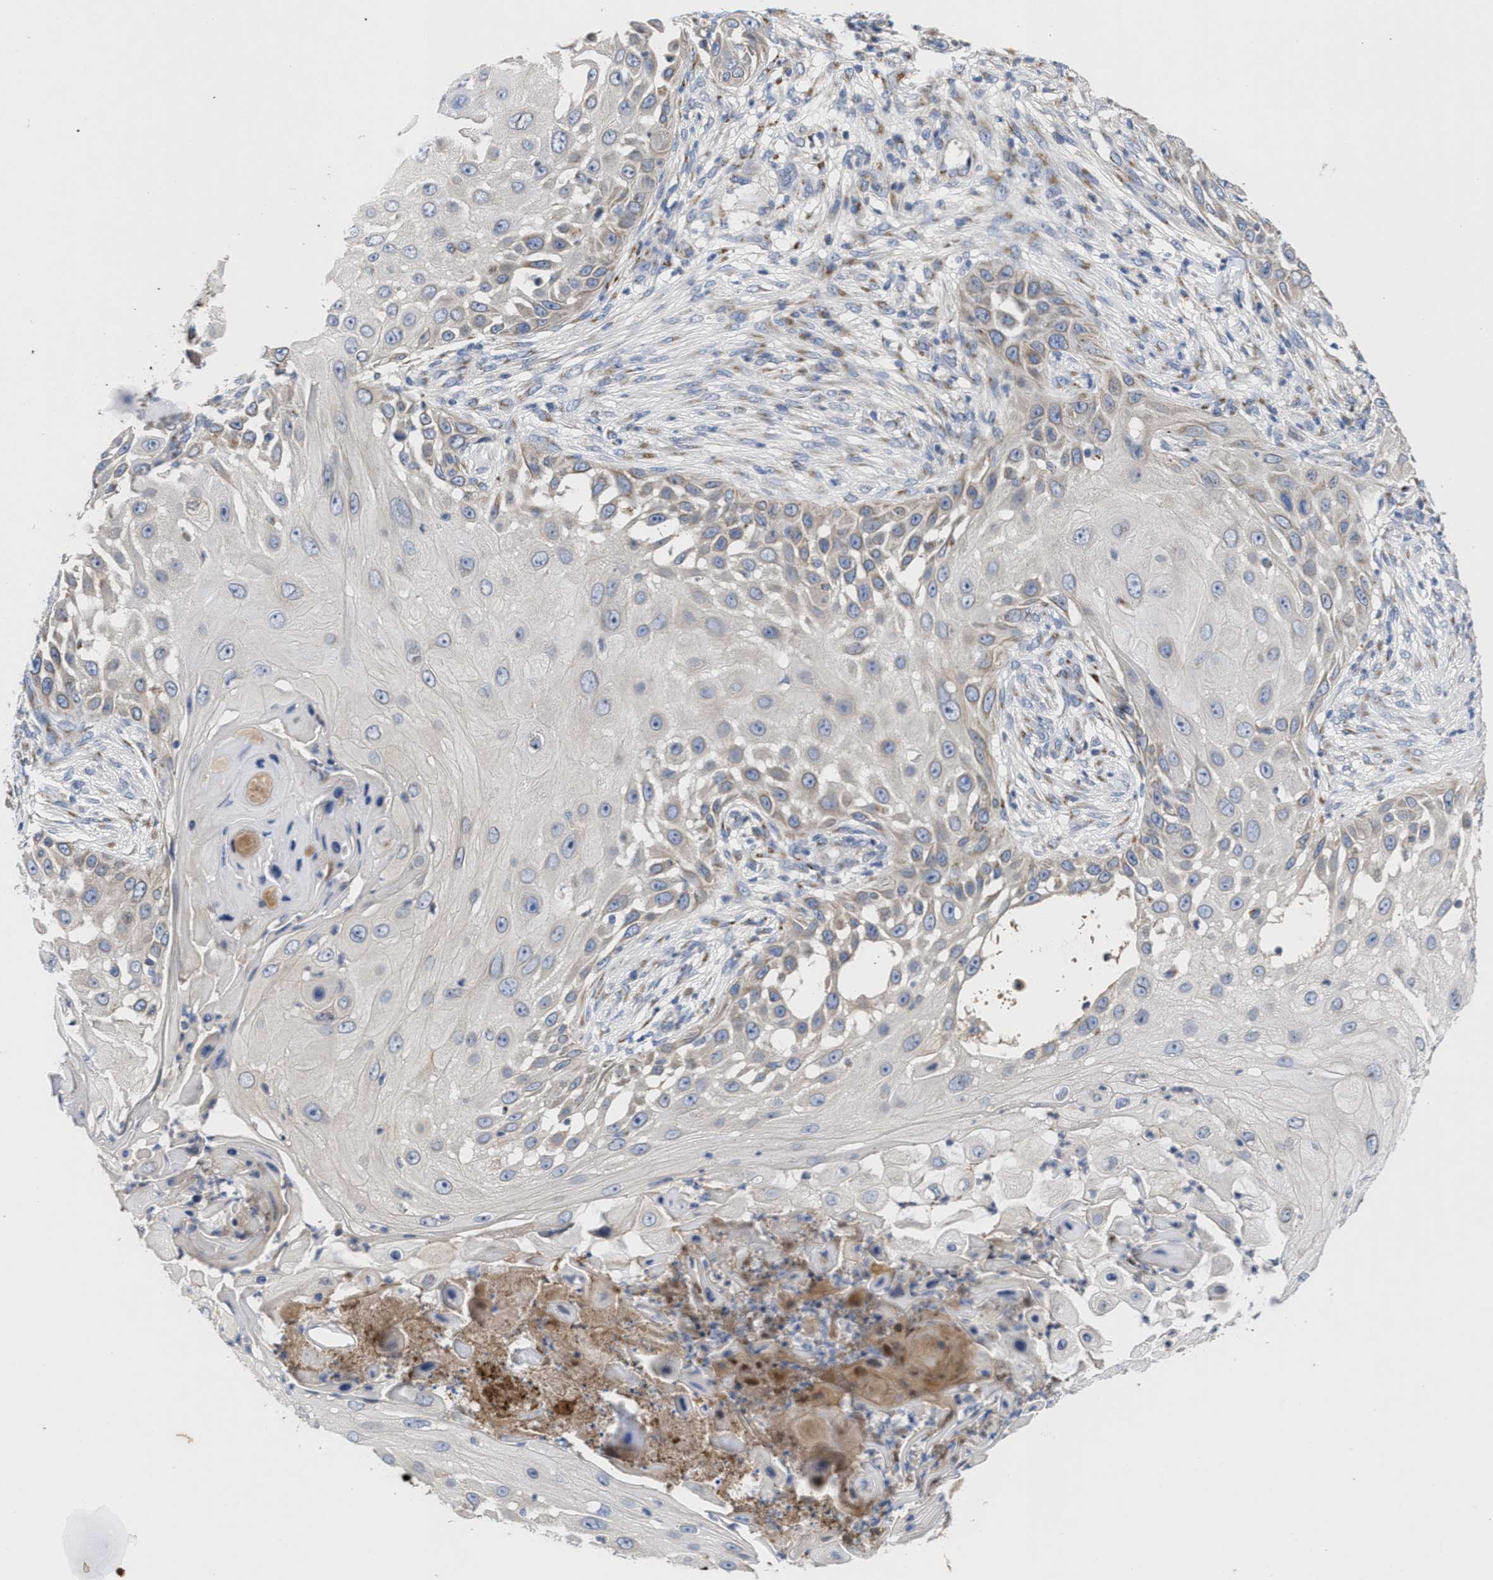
{"staining": {"intensity": "moderate", "quantity": "25%-75%", "location": "cytoplasmic/membranous"}, "tissue": "skin cancer", "cell_type": "Tumor cells", "image_type": "cancer", "snomed": [{"axis": "morphology", "description": "Squamous cell carcinoma, NOS"}, {"axis": "topography", "description": "Skin"}], "caption": "A medium amount of moderate cytoplasmic/membranous expression is present in about 25%-75% of tumor cells in skin cancer (squamous cell carcinoma) tissue.", "gene": "CCL2", "patient": {"sex": "female", "age": 44}}